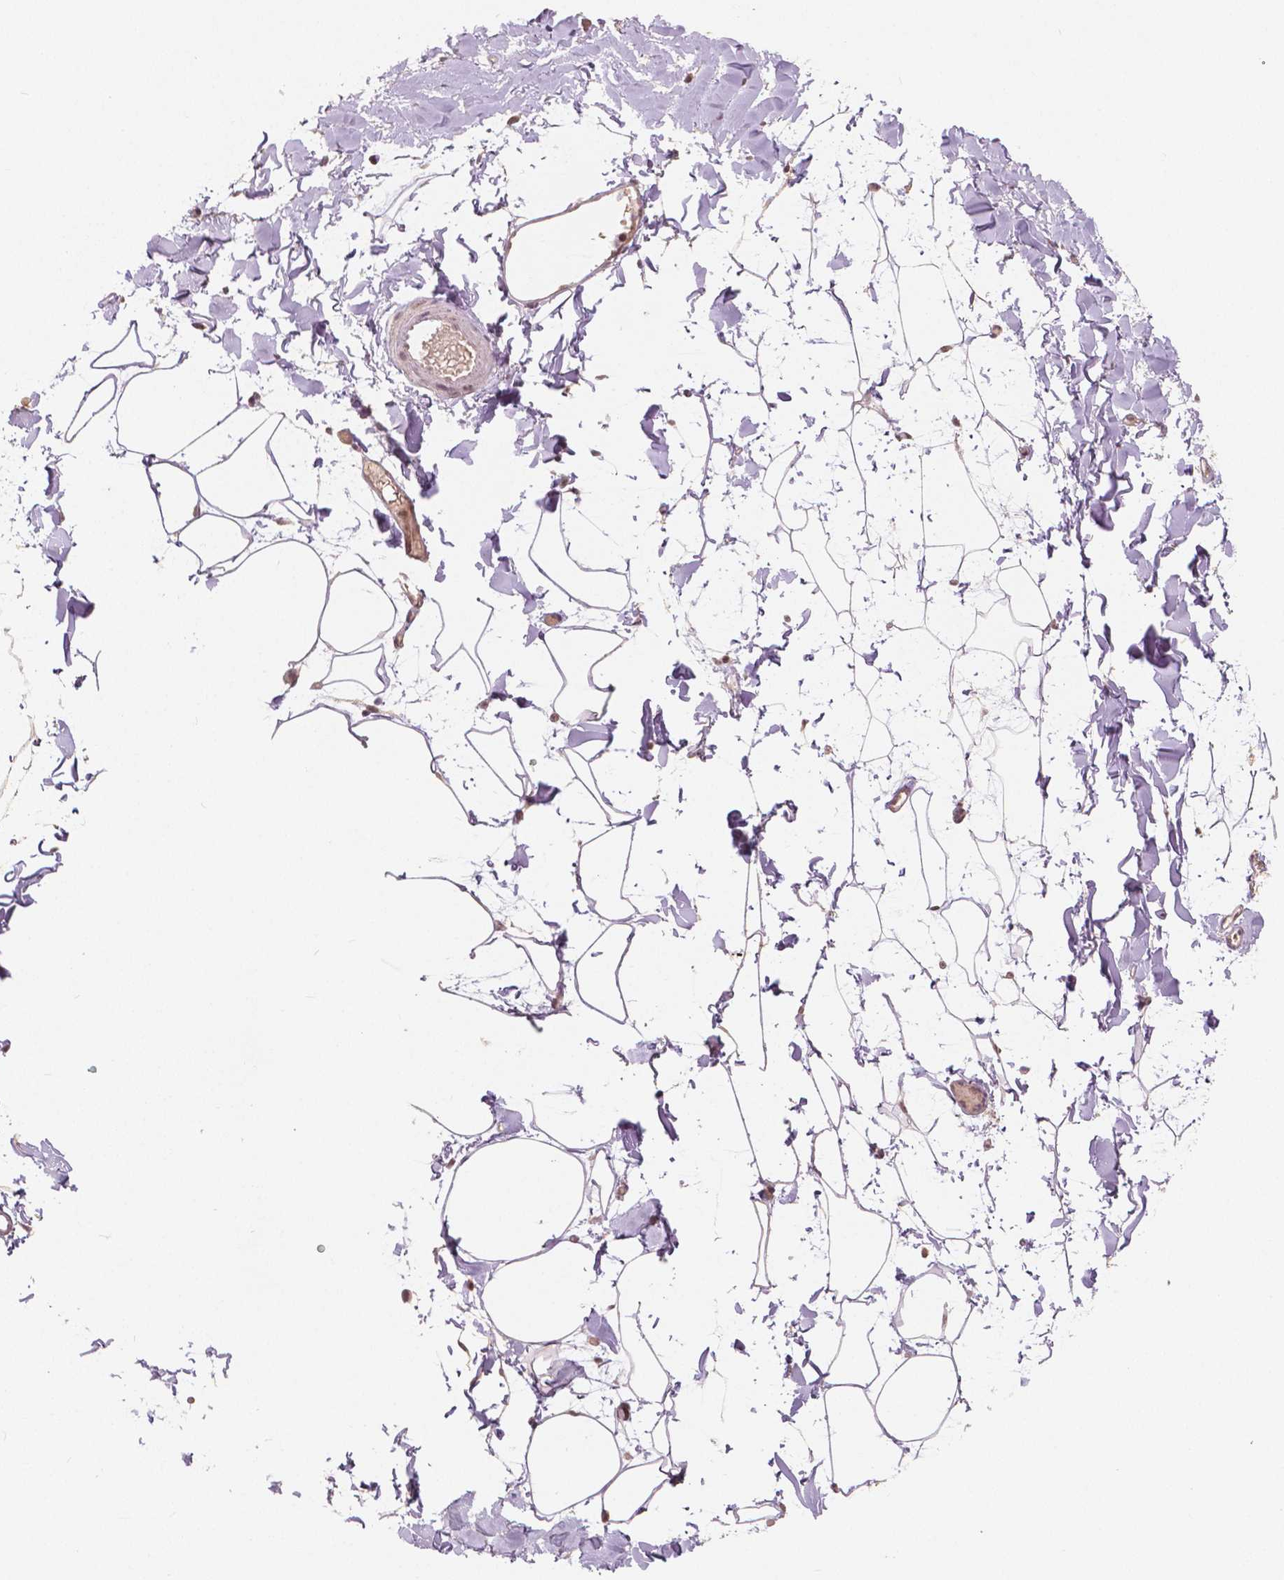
{"staining": {"intensity": "negative", "quantity": "none", "location": "none"}, "tissue": "adipose tissue", "cell_type": "Adipocytes", "image_type": "normal", "snomed": [{"axis": "morphology", "description": "Normal tissue, NOS"}, {"axis": "topography", "description": "Gallbladder"}, {"axis": "topography", "description": "Peripheral nerve tissue"}], "caption": "An IHC image of normal adipose tissue is shown. There is no staining in adipocytes of adipose tissue. (DAB immunohistochemistry visualized using brightfield microscopy, high magnification).", "gene": "NSD2", "patient": {"sex": "female", "age": 45}}